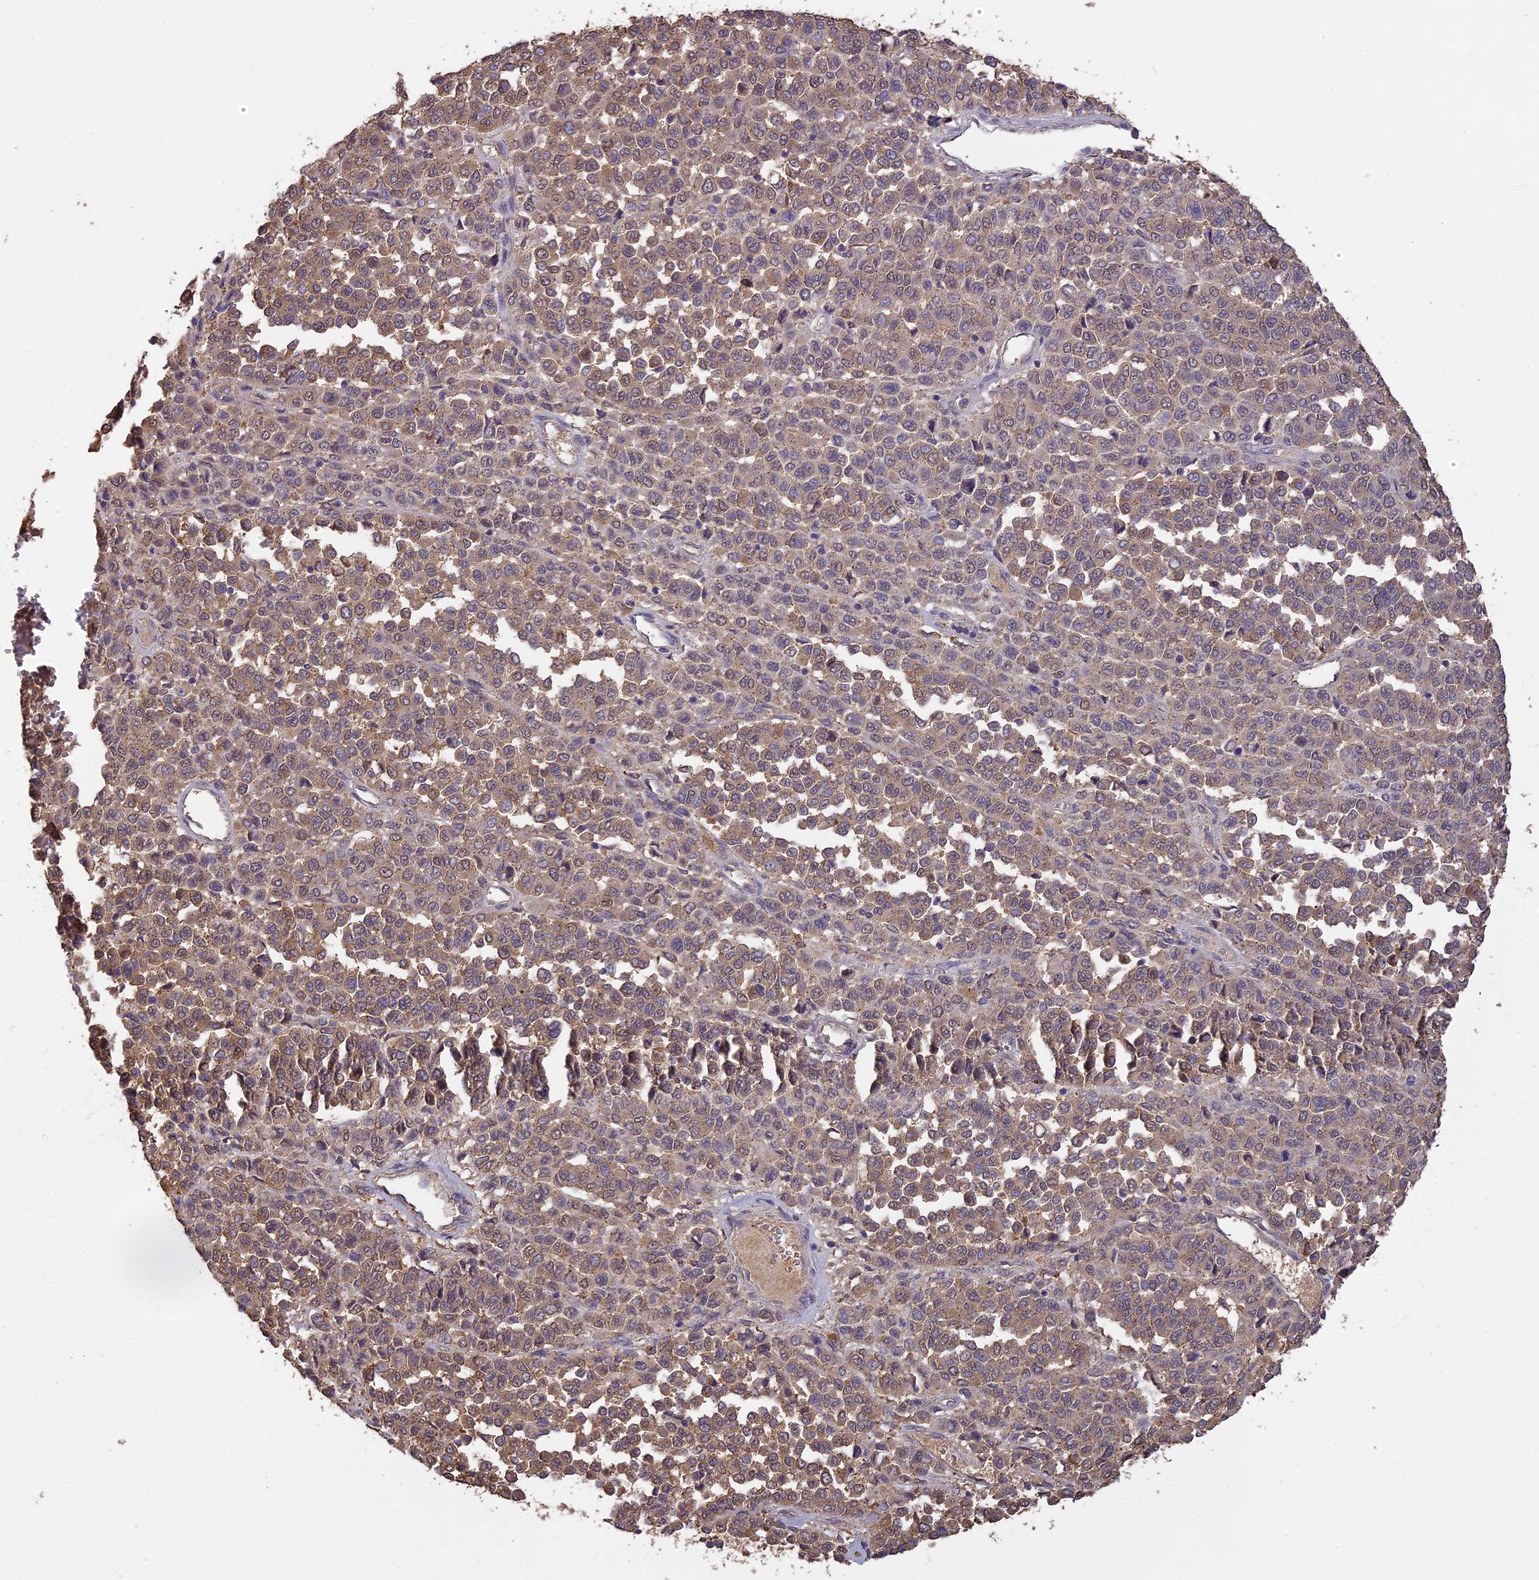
{"staining": {"intensity": "moderate", "quantity": ">75%", "location": "cytoplasmic/membranous,nuclear"}, "tissue": "melanoma", "cell_type": "Tumor cells", "image_type": "cancer", "snomed": [{"axis": "morphology", "description": "Malignant melanoma, Metastatic site"}, {"axis": "topography", "description": "Pancreas"}], "caption": "Melanoma stained with DAB immunohistochemistry (IHC) shows medium levels of moderate cytoplasmic/membranous and nuclear expression in approximately >75% of tumor cells. (brown staining indicates protein expression, while blue staining denotes nuclei).", "gene": "ARHGAP19", "patient": {"sex": "female", "age": 30}}